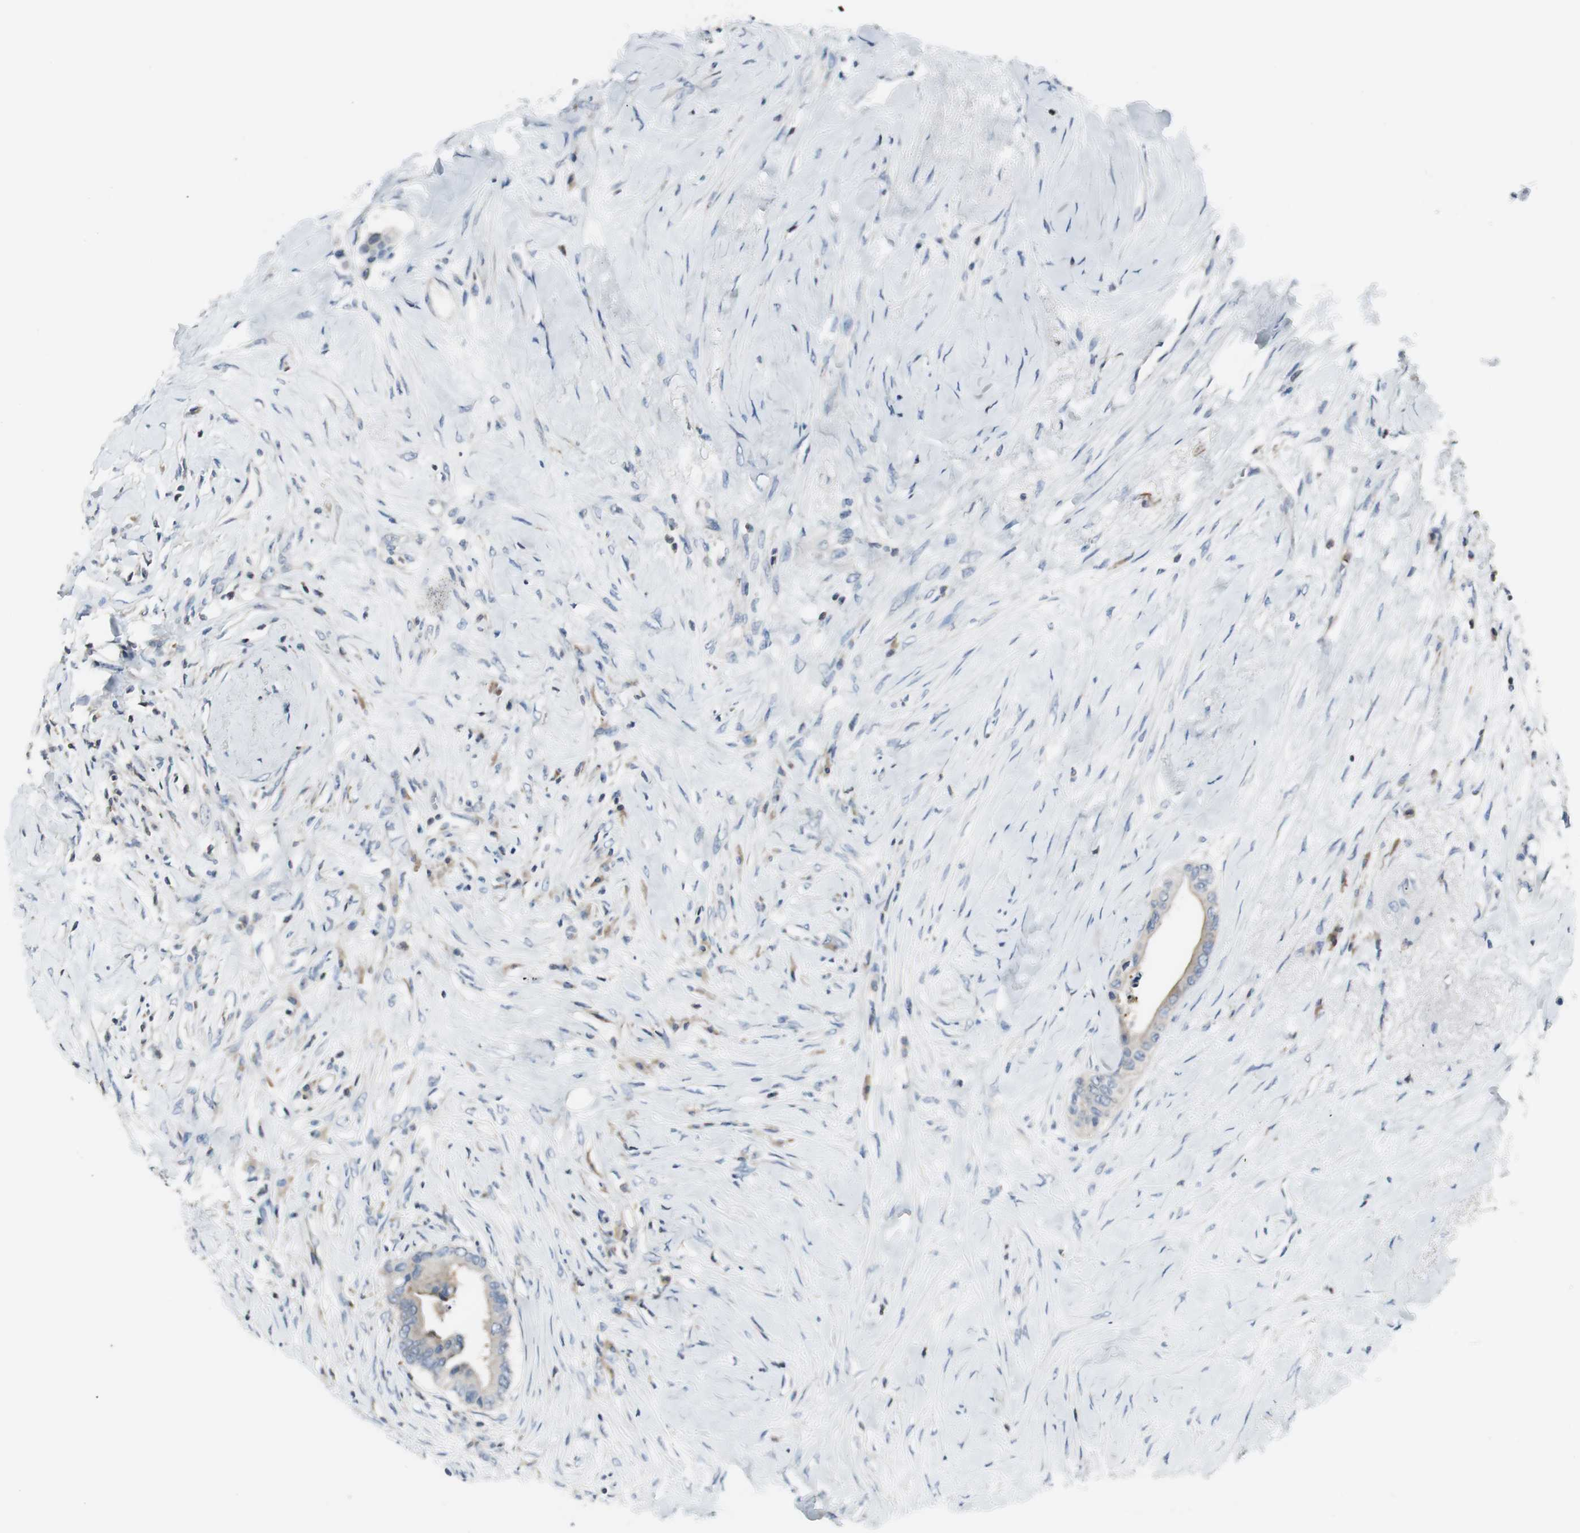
{"staining": {"intensity": "weak", "quantity": ">75%", "location": "cytoplasmic/membranous"}, "tissue": "colorectal cancer", "cell_type": "Tumor cells", "image_type": "cancer", "snomed": [{"axis": "morphology", "description": "Normal tissue, NOS"}, {"axis": "morphology", "description": "Adenocarcinoma, NOS"}, {"axis": "topography", "description": "Colon"}], "caption": "The immunohistochemical stain highlights weak cytoplasmic/membranous expression in tumor cells of colorectal cancer tissue.", "gene": "SLC9A3R1", "patient": {"sex": "male", "age": 82}}